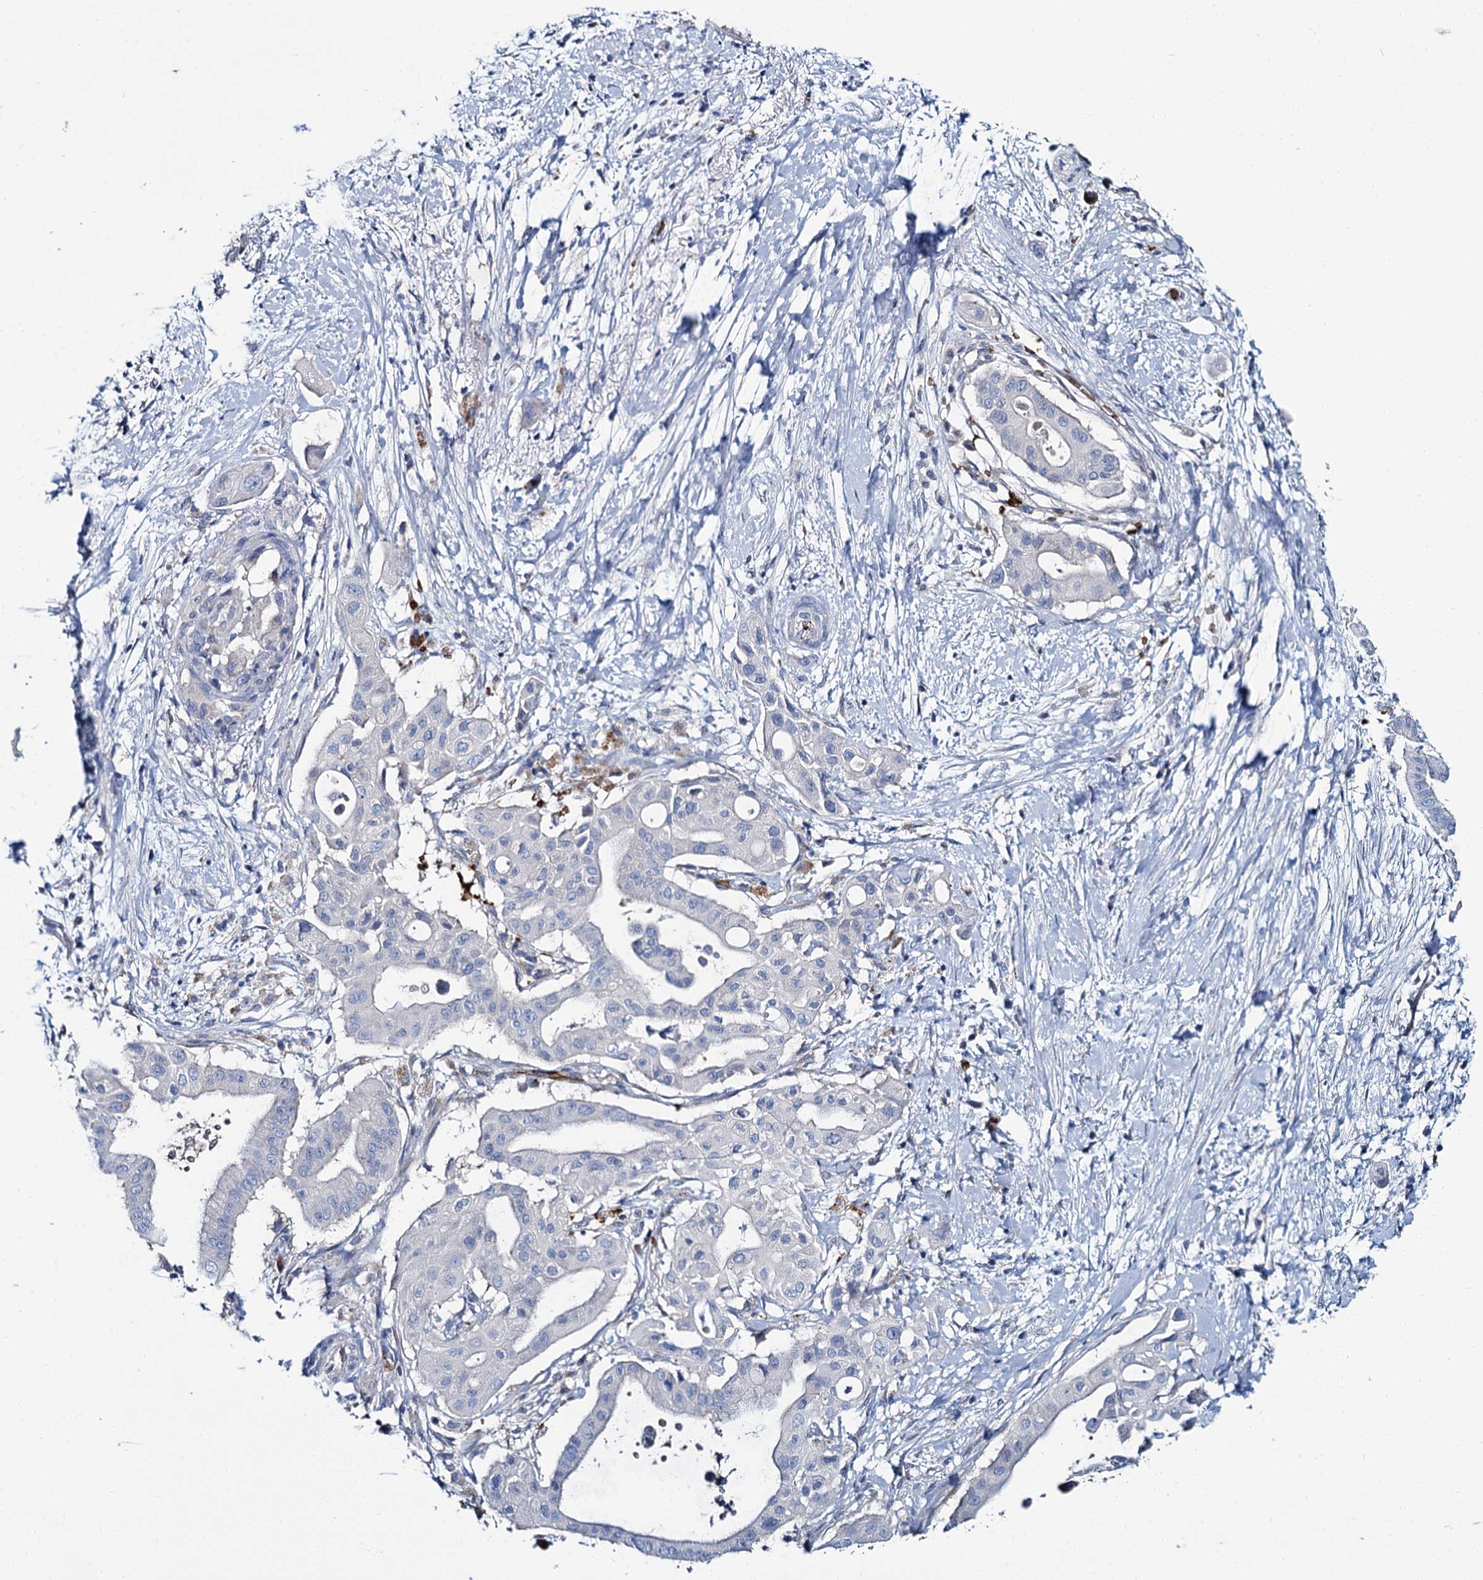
{"staining": {"intensity": "negative", "quantity": "none", "location": "none"}, "tissue": "pancreatic cancer", "cell_type": "Tumor cells", "image_type": "cancer", "snomed": [{"axis": "morphology", "description": "Adenocarcinoma, NOS"}, {"axis": "topography", "description": "Pancreas"}], "caption": "Immunohistochemistry photomicrograph of neoplastic tissue: human adenocarcinoma (pancreatic) stained with DAB (3,3'-diaminobenzidine) reveals no significant protein expression in tumor cells. (Stains: DAB (3,3'-diaminobenzidine) immunohistochemistry with hematoxylin counter stain, Microscopy: brightfield microscopy at high magnification).", "gene": "ATG2A", "patient": {"sex": "male", "age": 68}}